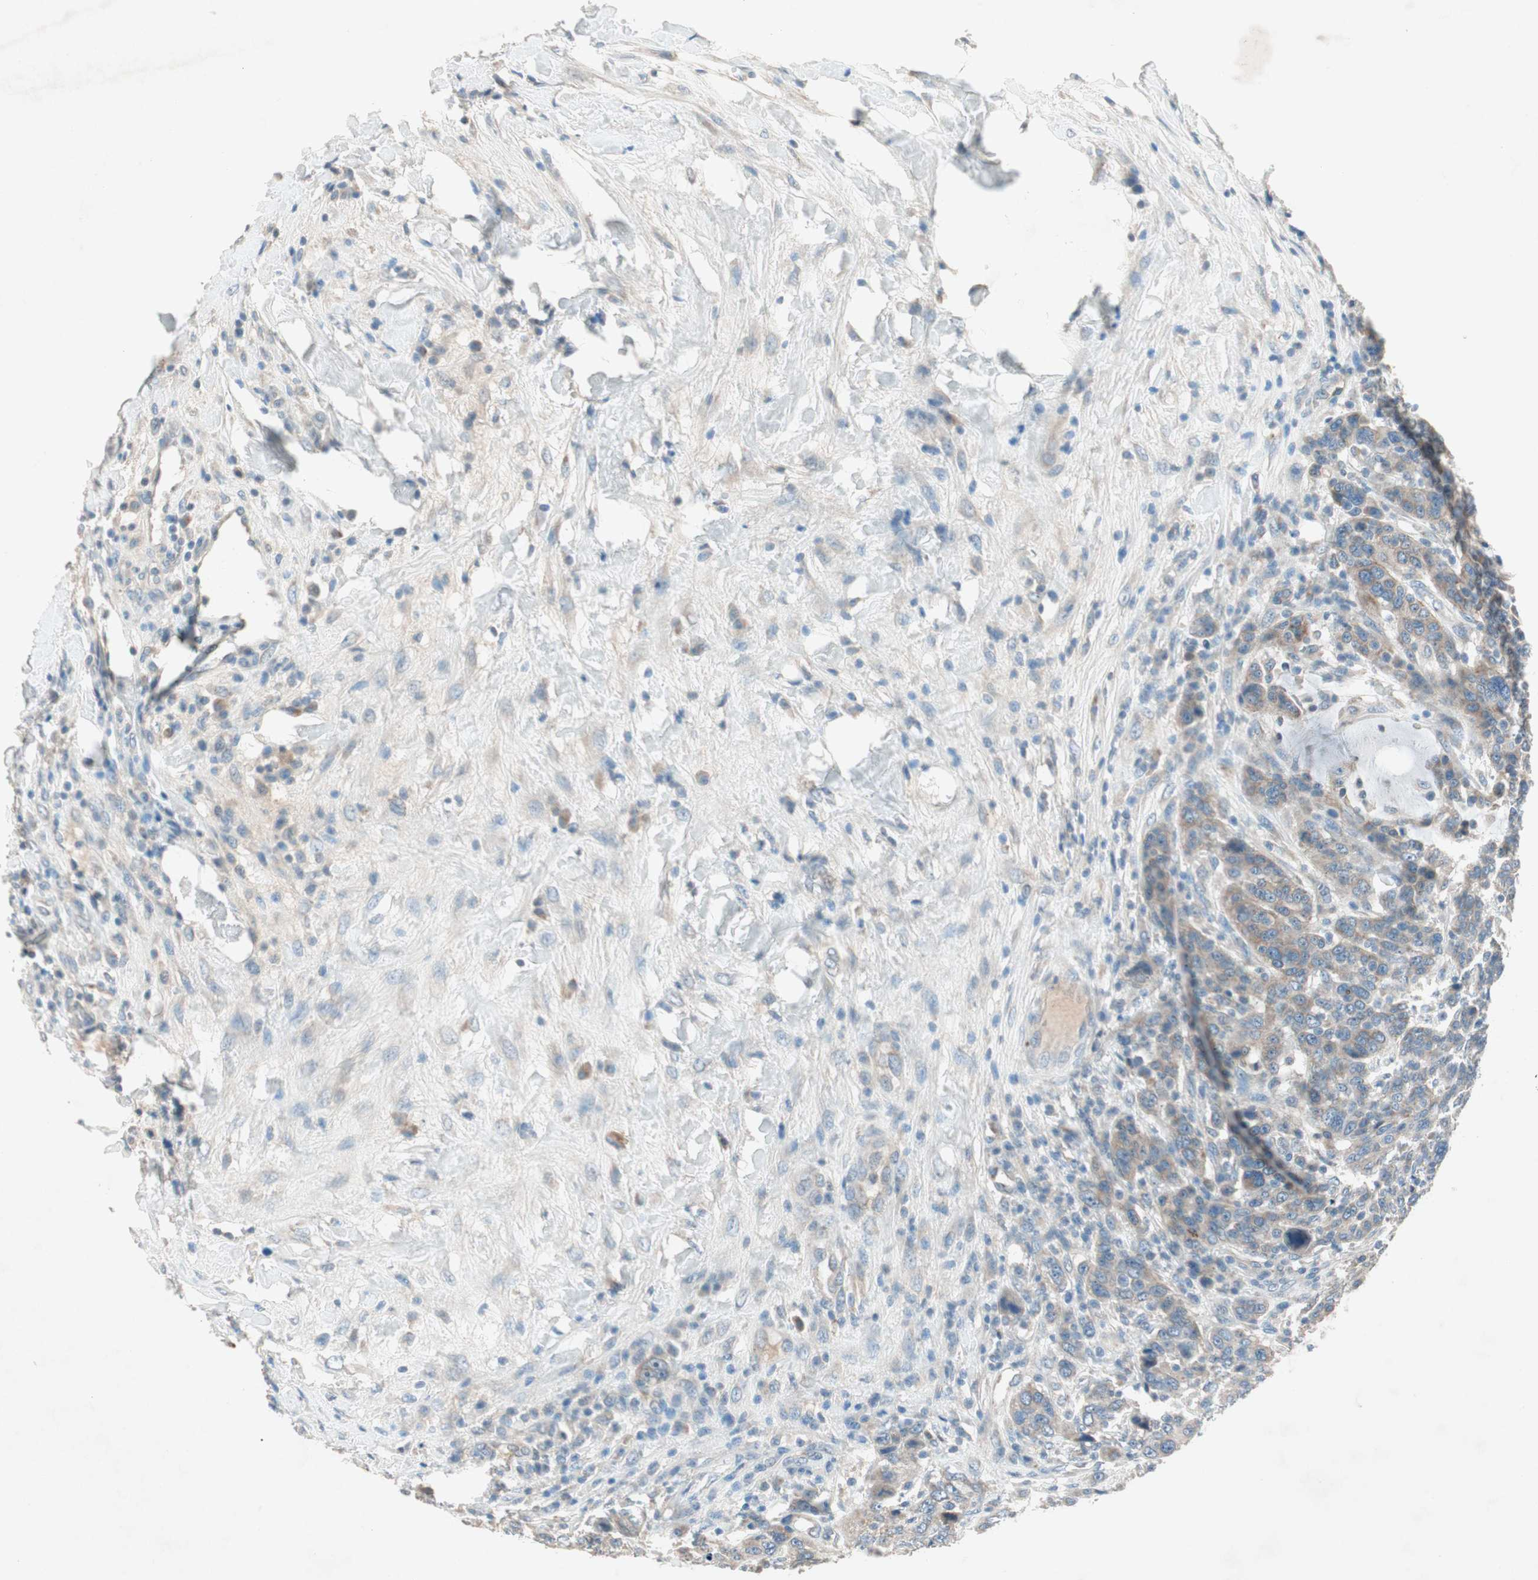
{"staining": {"intensity": "weak", "quantity": "25%-75%", "location": "cytoplasmic/membranous"}, "tissue": "breast cancer", "cell_type": "Tumor cells", "image_type": "cancer", "snomed": [{"axis": "morphology", "description": "Duct carcinoma"}, {"axis": "topography", "description": "Breast"}], "caption": "Human breast infiltrating ductal carcinoma stained for a protein (brown) displays weak cytoplasmic/membranous positive positivity in about 25%-75% of tumor cells.", "gene": "NKAIN1", "patient": {"sex": "female", "age": 37}}